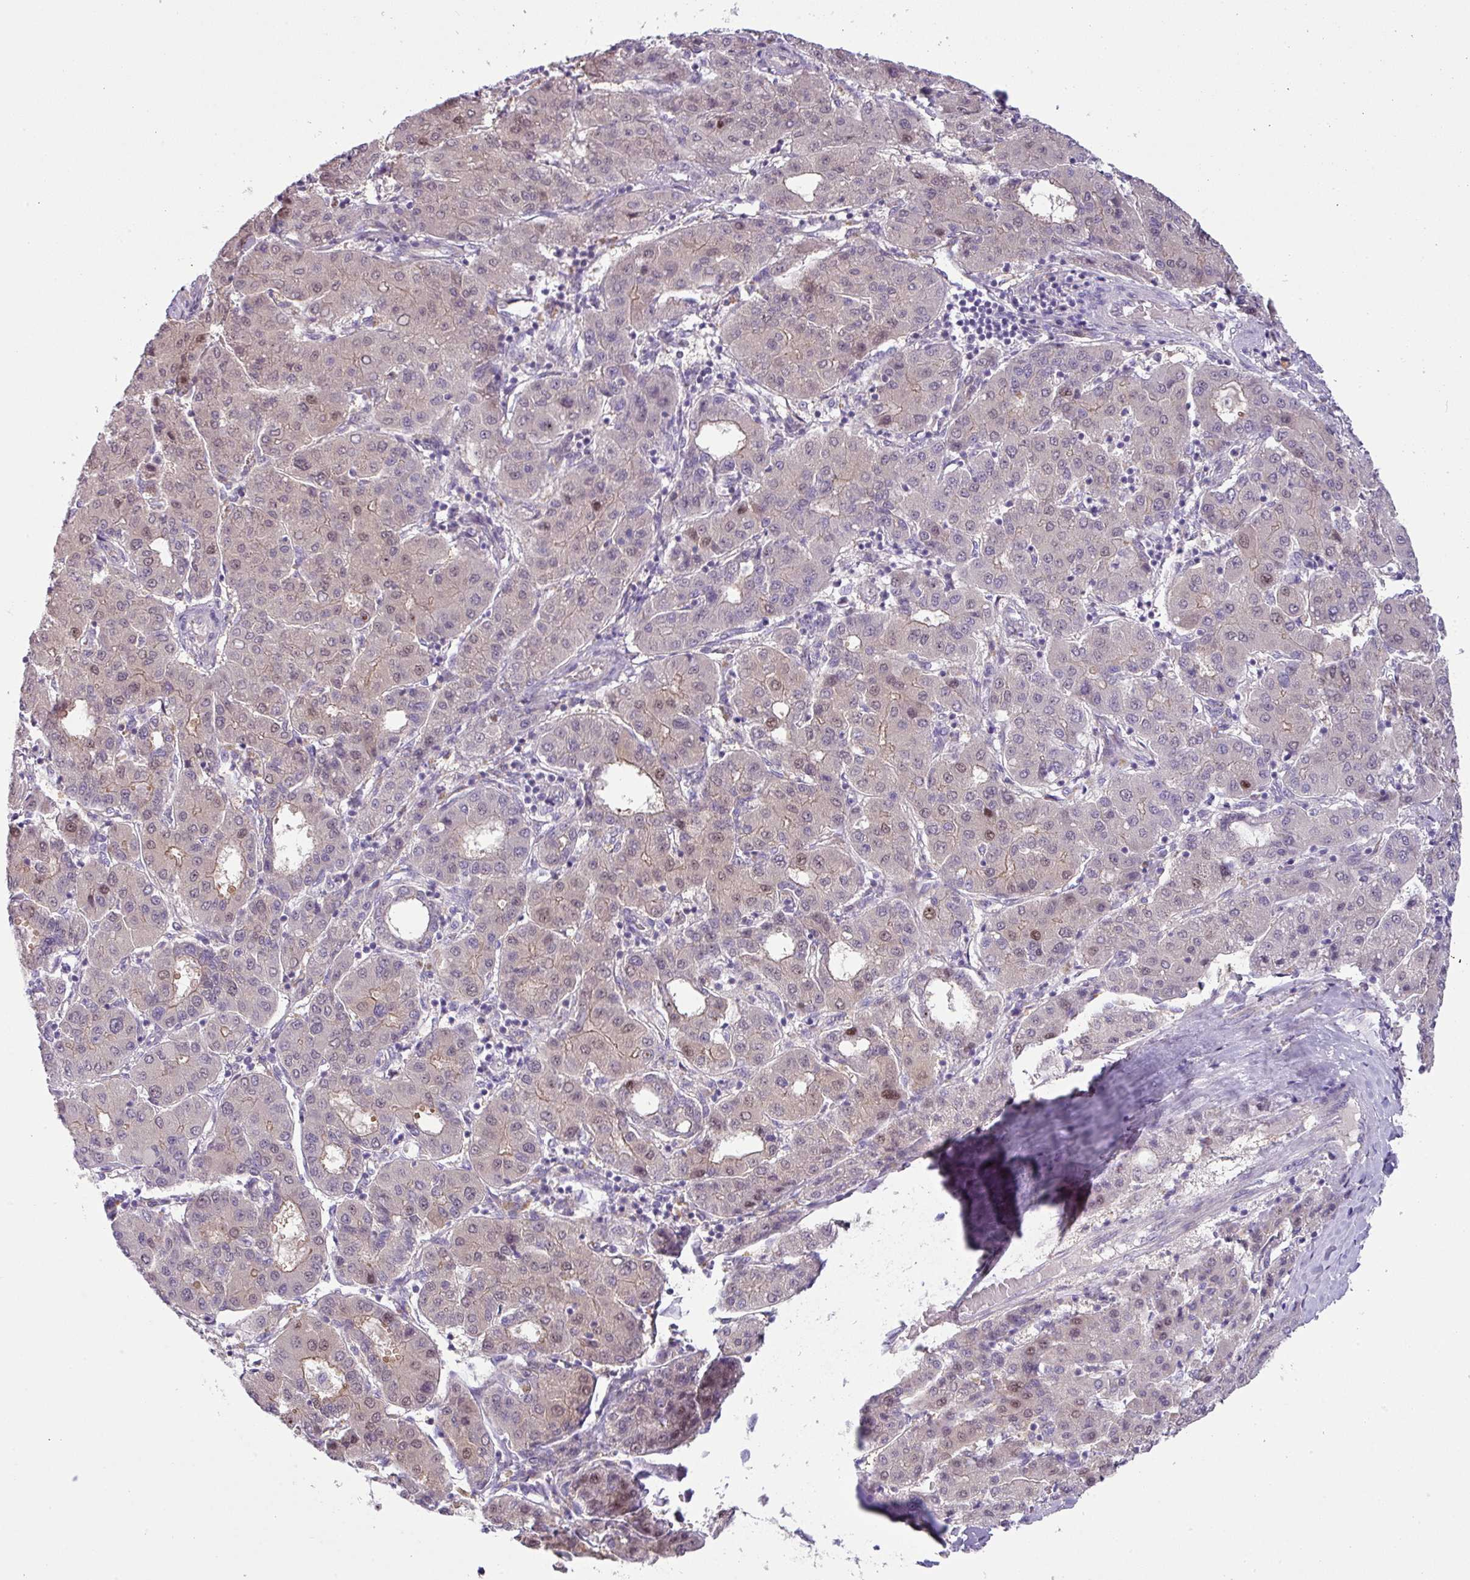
{"staining": {"intensity": "weak", "quantity": "25%-75%", "location": "nuclear"}, "tissue": "liver cancer", "cell_type": "Tumor cells", "image_type": "cancer", "snomed": [{"axis": "morphology", "description": "Carcinoma, Hepatocellular, NOS"}, {"axis": "topography", "description": "Liver"}], "caption": "This is an image of IHC staining of liver hepatocellular carcinoma, which shows weak positivity in the nuclear of tumor cells.", "gene": "PIK3R5", "patient": {"sex": "male", "age": 65}}